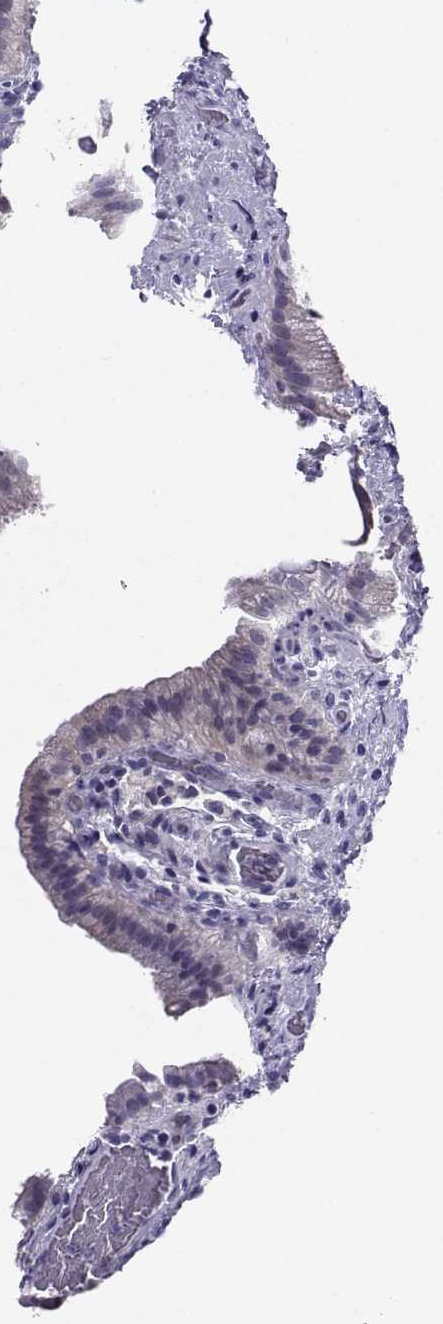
{"staining": {"intensity": "weak", "quantity": "<25%", "location": "cytoplasmic/membranous"}, "tissue": "gallbladder", "cell_type": "Glandular cells", "image_type": "normal", "snomed": [{"axis": "morphology", "description": "Normal tissue, NOS"}, {"axis": "topography", "description": "Gallbladder"}], "caption": "Glandular cells are negative for brown protein staining in unremarkable gallbladder. (DAB IHC, high magnification).", "gene": "PGK1", "patient": {"sex": "male", "age": 62}}